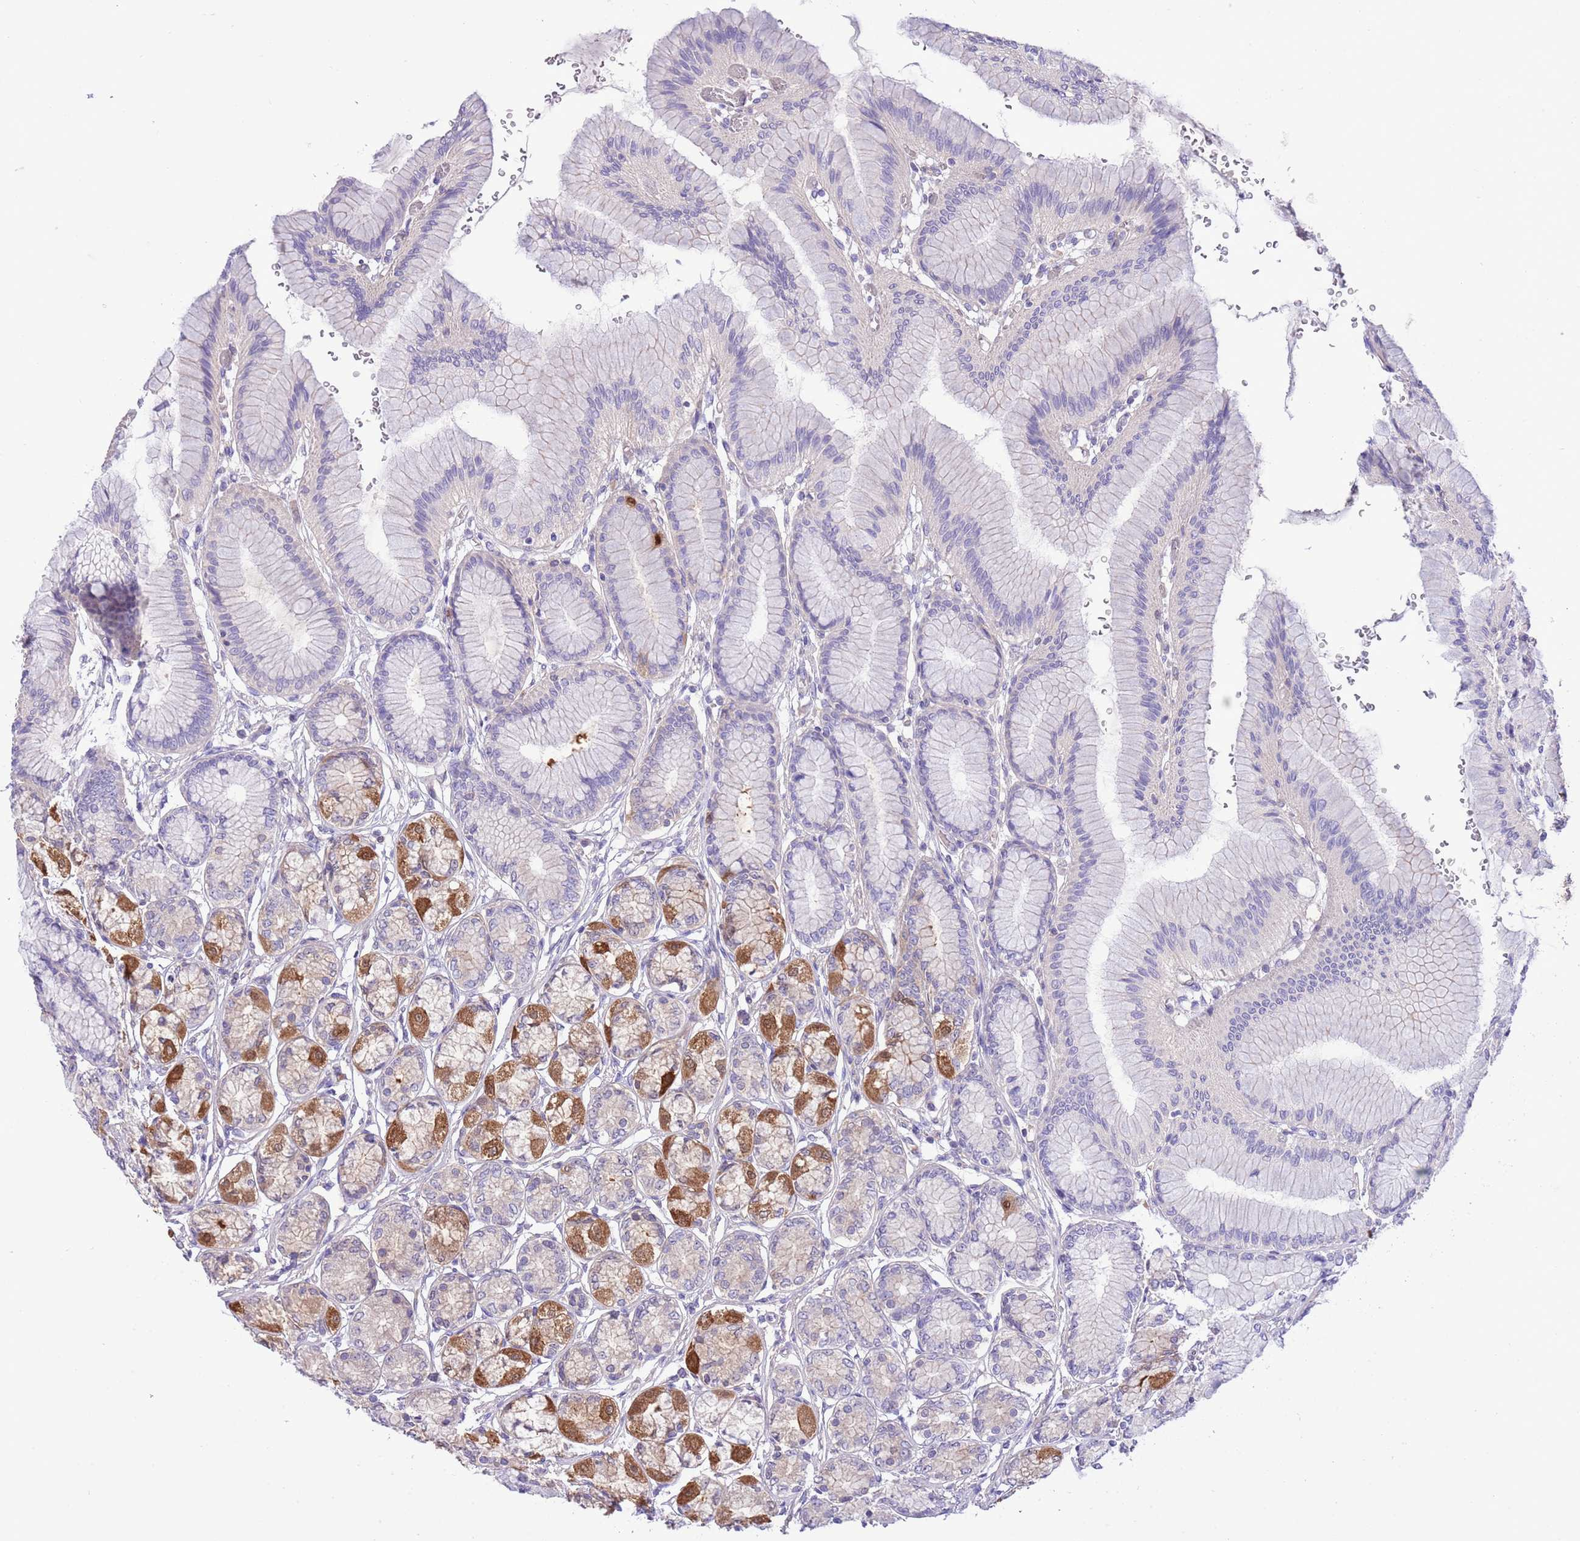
{"staining": {"intensity": "moderate", "quantity": "25%-75%", "location": "cytoplasmic/membranous"}, "tissue": "stomach", "cell_type": "Glandular cells", "image_type": "normal", "snomed": [{"axis": "morphology", "description": "Normal tissue, NOS"}, {"axis": "morphology", "description": "Adenocarcinoma, NOS"}, {"axis": "morphology", "description": "Adenocarcinoma, High grade"}, {"axis": "topography", "description": "Stomach, upper"}, {"axis": "topography", "description": "Stomach"}], "caption": "Moderate cytoplasmic/membranous protein staining is present in about 25%-75% of glandular cells in stomach. (Stains: DAB in brown, nuclei in blue, Microscopy: brightfield microscopy at high magnification).", "gene": "PRR32", "patient": {"sex": "female", "age": 65}}